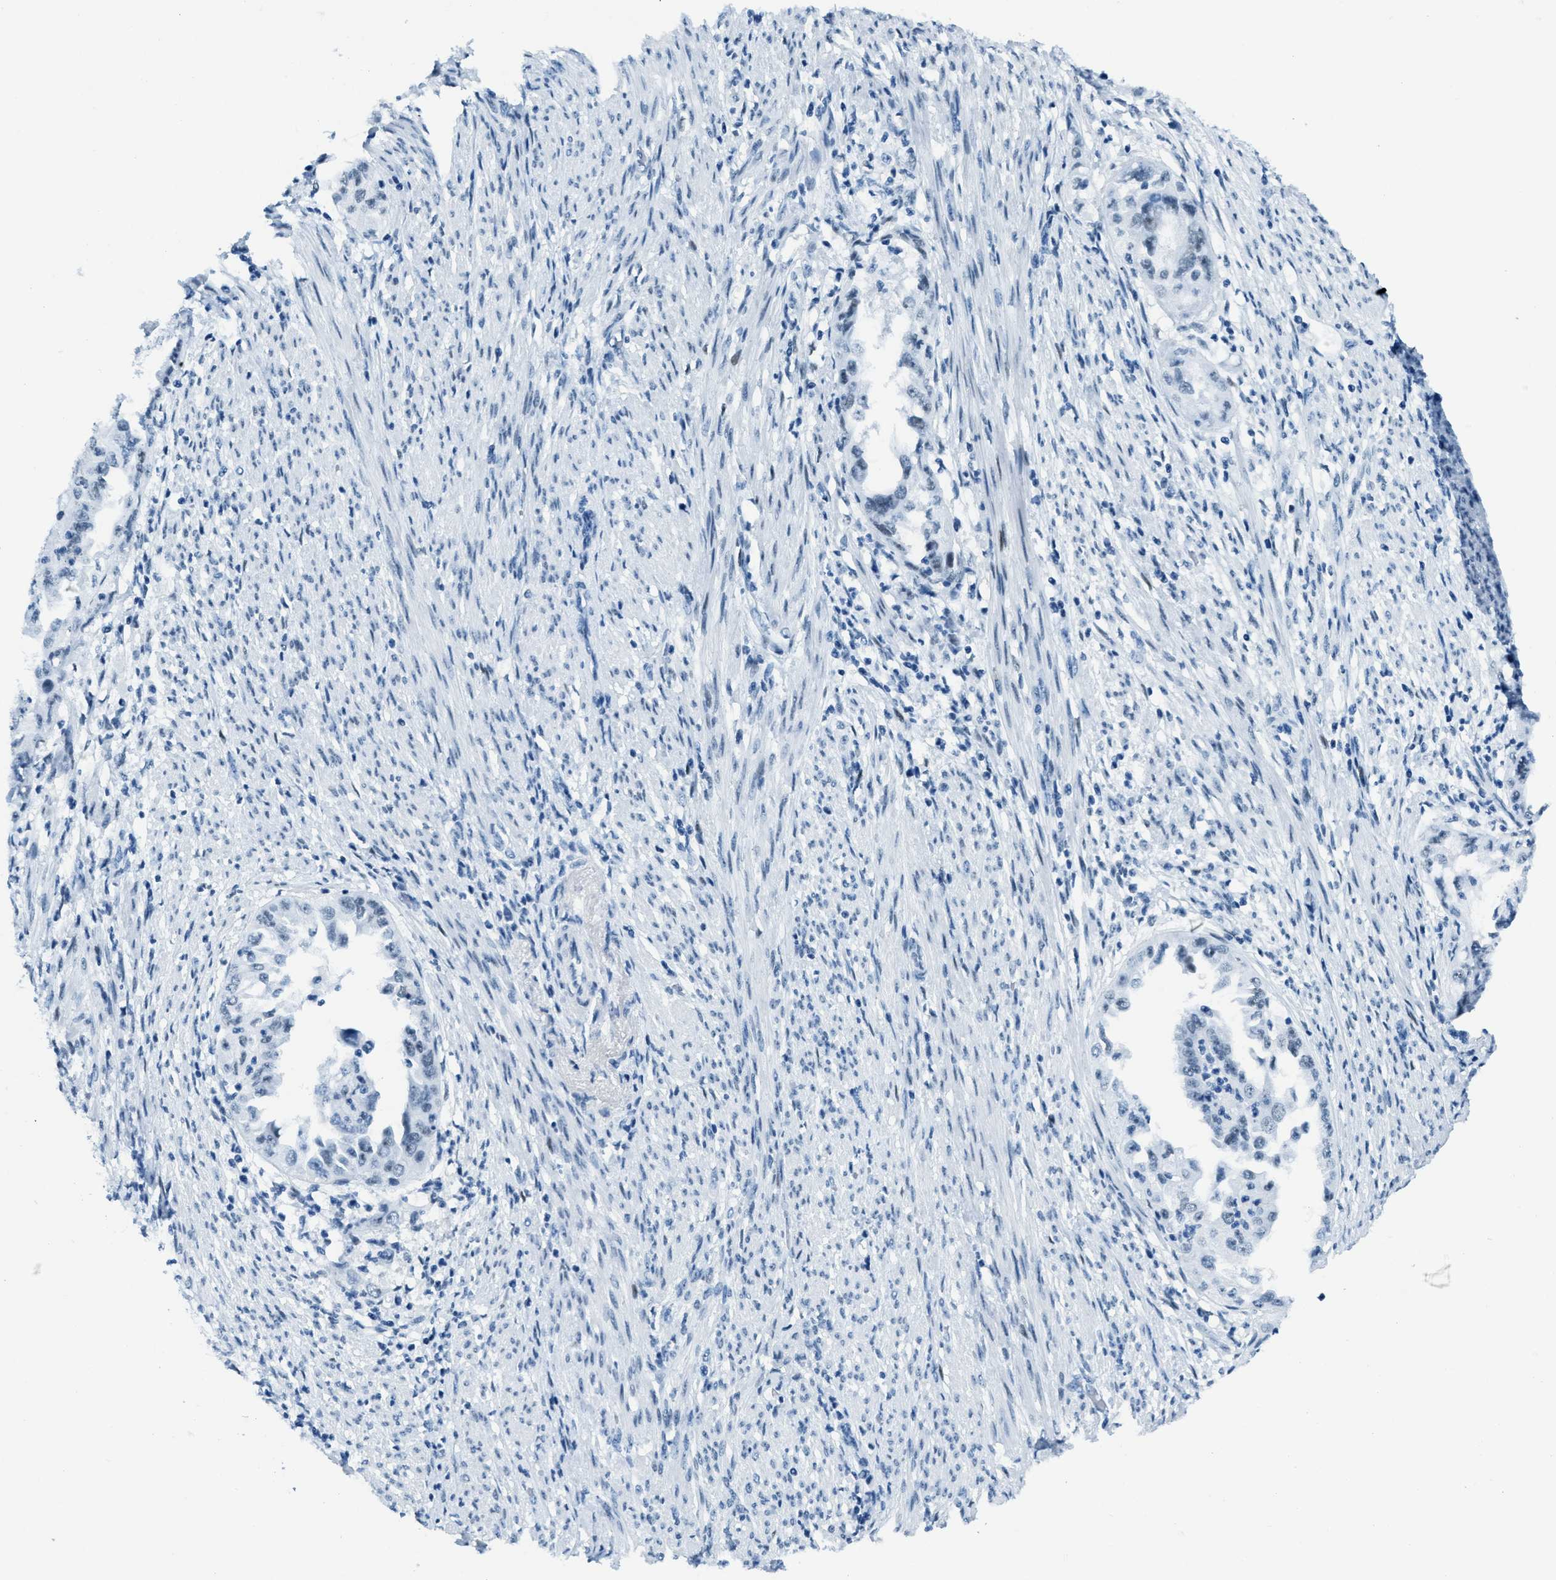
{"staining": {"intensity": "negative", "quantity": "none", "location": "none"}, "tissue": "endometrial cancer", "cell_type": "Tumor cells", "image_type": "cancer", "snomed": [{"axis": "morphology", "description": "Adenocarcinoma, NOS"}, {"axis": "topography", "description": "Endometrium"}], "caption": "Tumor cells are negative for protein expression in human endometrial adenocarcinoma. (DAB immunohistochemistry (IHC), high magnification).", "gene": "PLA2G2A", "patient": {"sex": "female", "age": 85}}